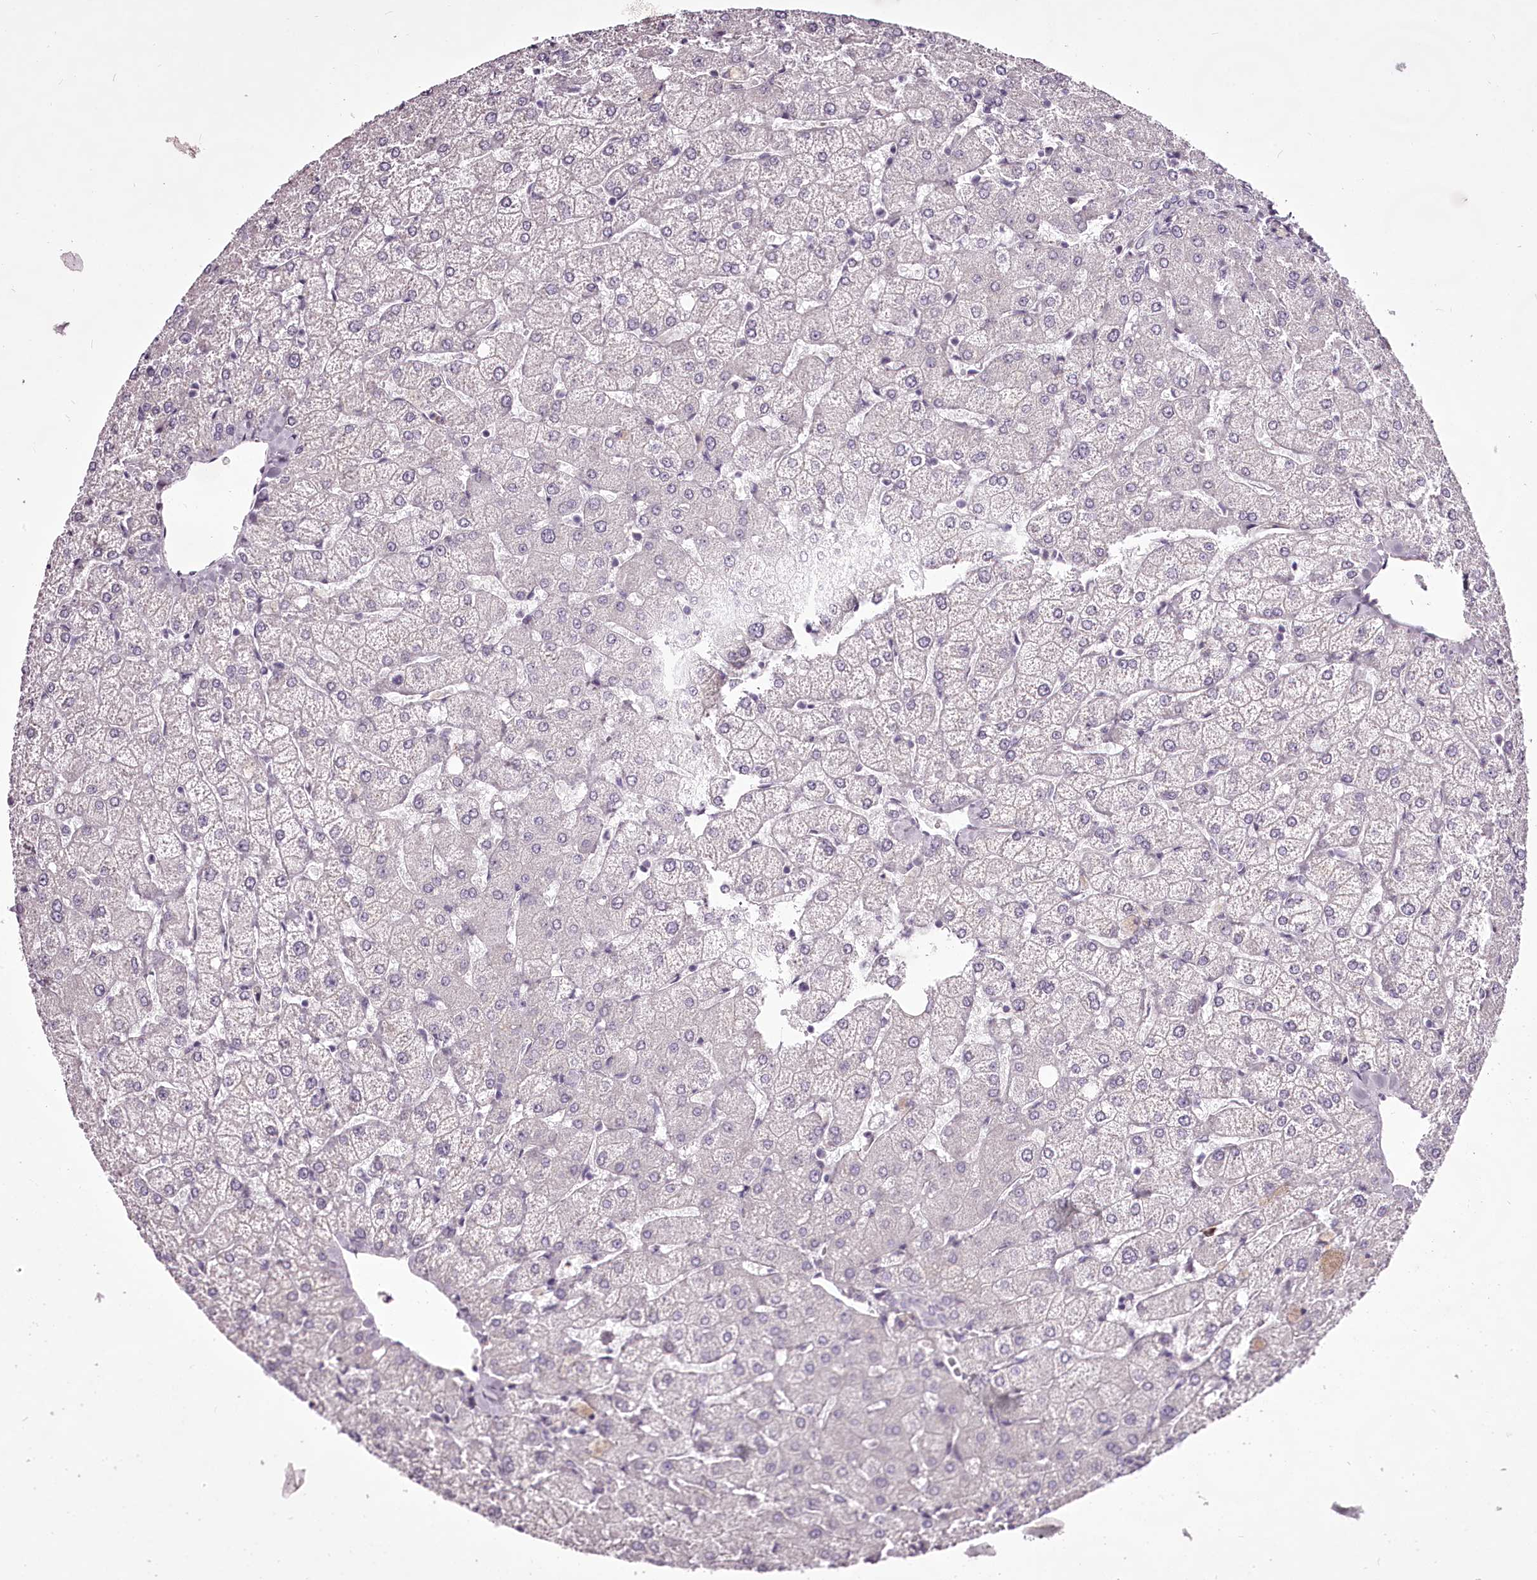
{"staining": {"intensity": "negative", "quantity": "none", "location": "none"}, "tissue": "liver", "cell_type": "Cholangiocytes", "image_type": "normal", "snomed": [{"axis": "morphology", "description": "Normal tissue, NOS"}, {"axis": "topography", "description": "Liver"}], "caption": "This is a micrograph of IHC staining of unremarkable liver, which shows no positivity in cholangiocytes. The staining was performed using DAB (3,3'-diaminobenzidine) to visualize the protein expression in brown, while the nuclei were stained in blue with hematoxylin (Magnification: 20x).", "gene": "C1orf56", "patient": {"sex": "female", "age": 54}}